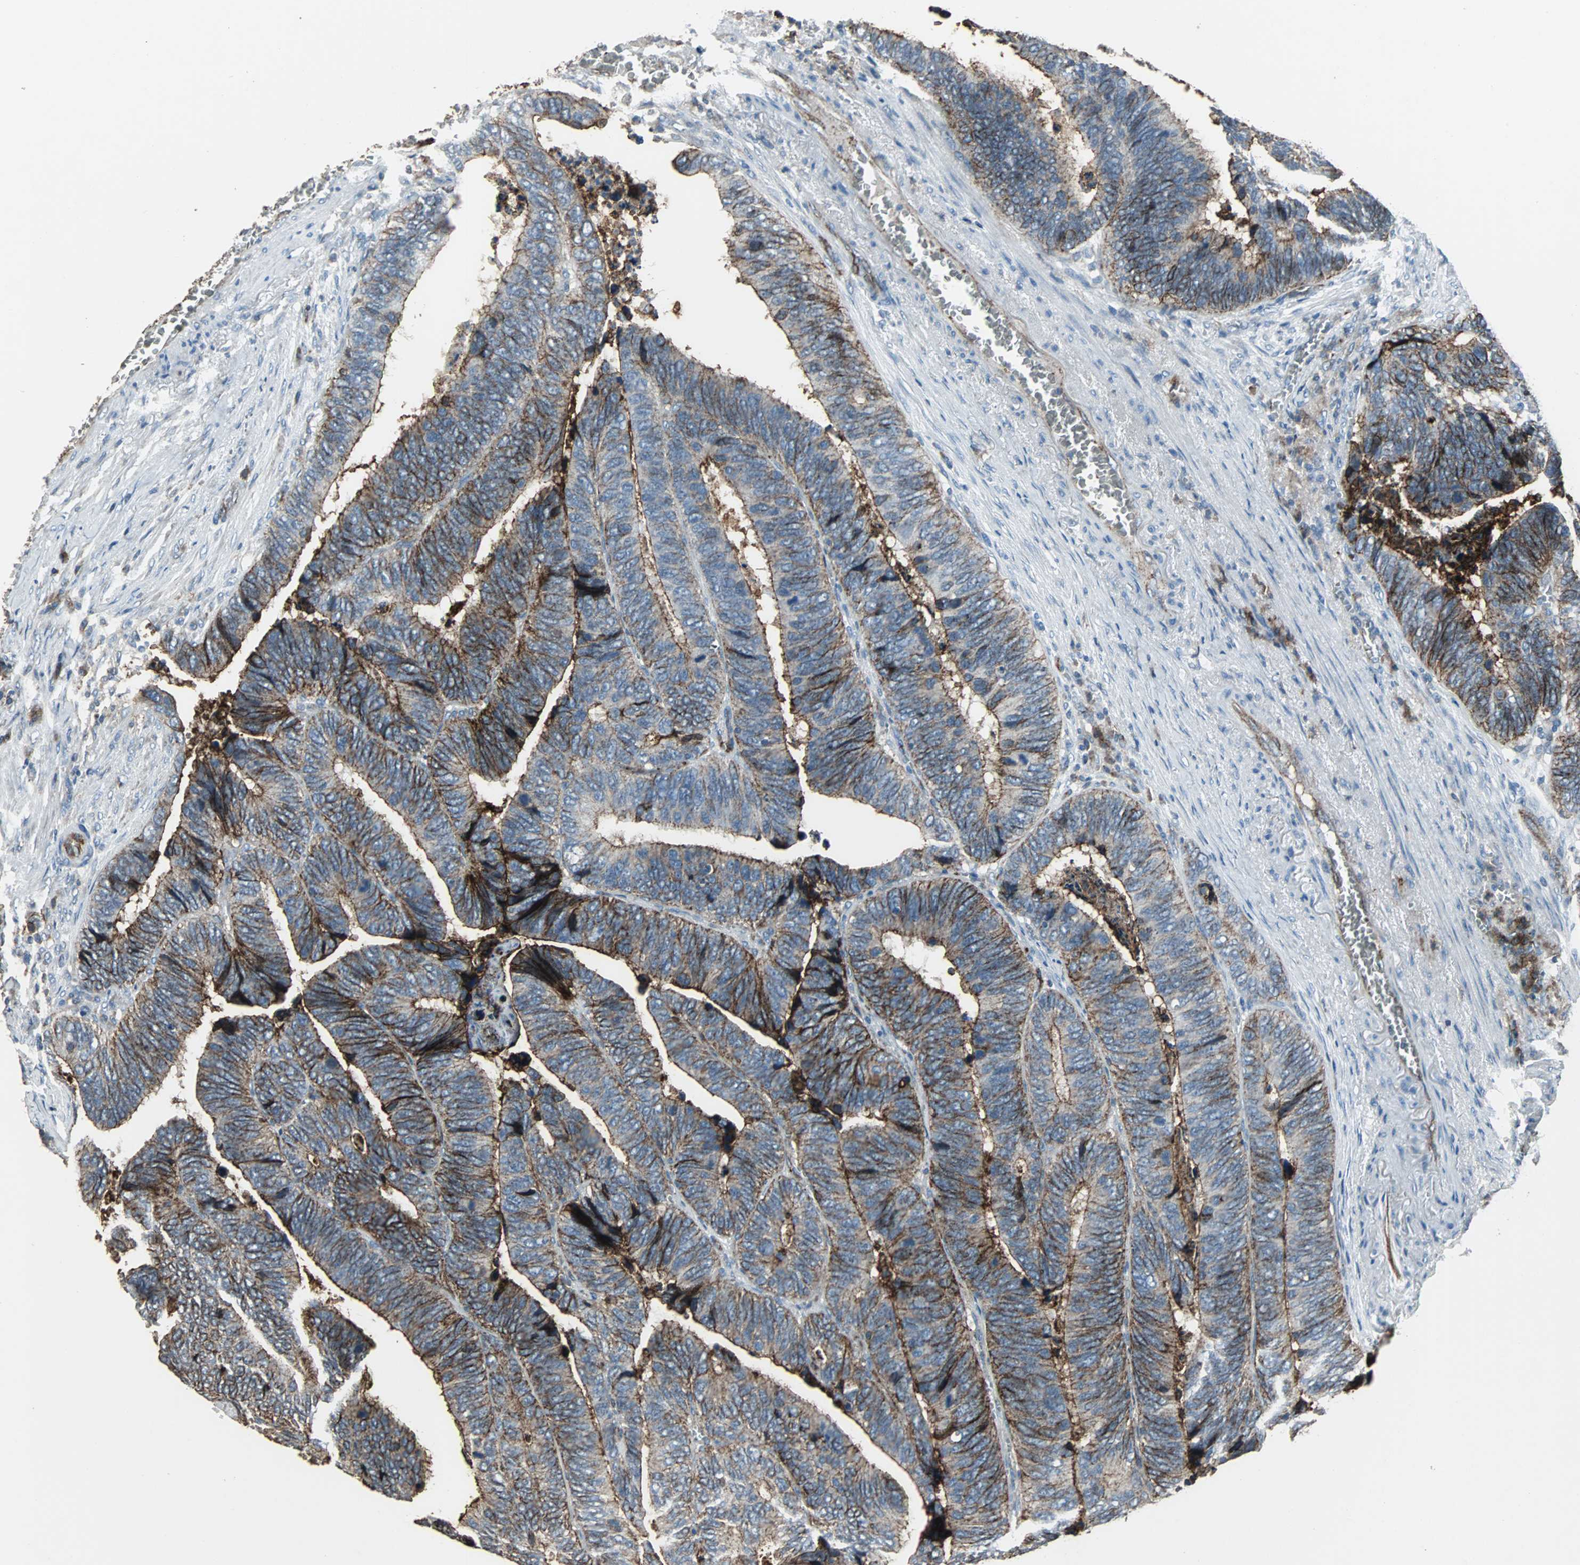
{"staining": {"intensity": "moderate", "quantity": ">75%", "location": "cytoplasmic/membranous"}, "tissue": "colorectal cancer", "cell_type": "Tumor cells", "image_type": "cancer", "snomed": [{"axis": "morphology", "description": "Adenocarcinoma, NOS"}, {"axis": "topography", "description": "Colon"}], "caption": "Immunohistochemistry image of neoplastic tissue: colorectal cancer (adenocarcinoma) stained using IHC displays medium levels of moderate protein expression localized specifically in the cytoplasmic/membranous of tumor cells, appearing as a cytoplasmic/membranous brown color.", "gene": "F11R", "patient": {"sex": "male", "age": 72}}